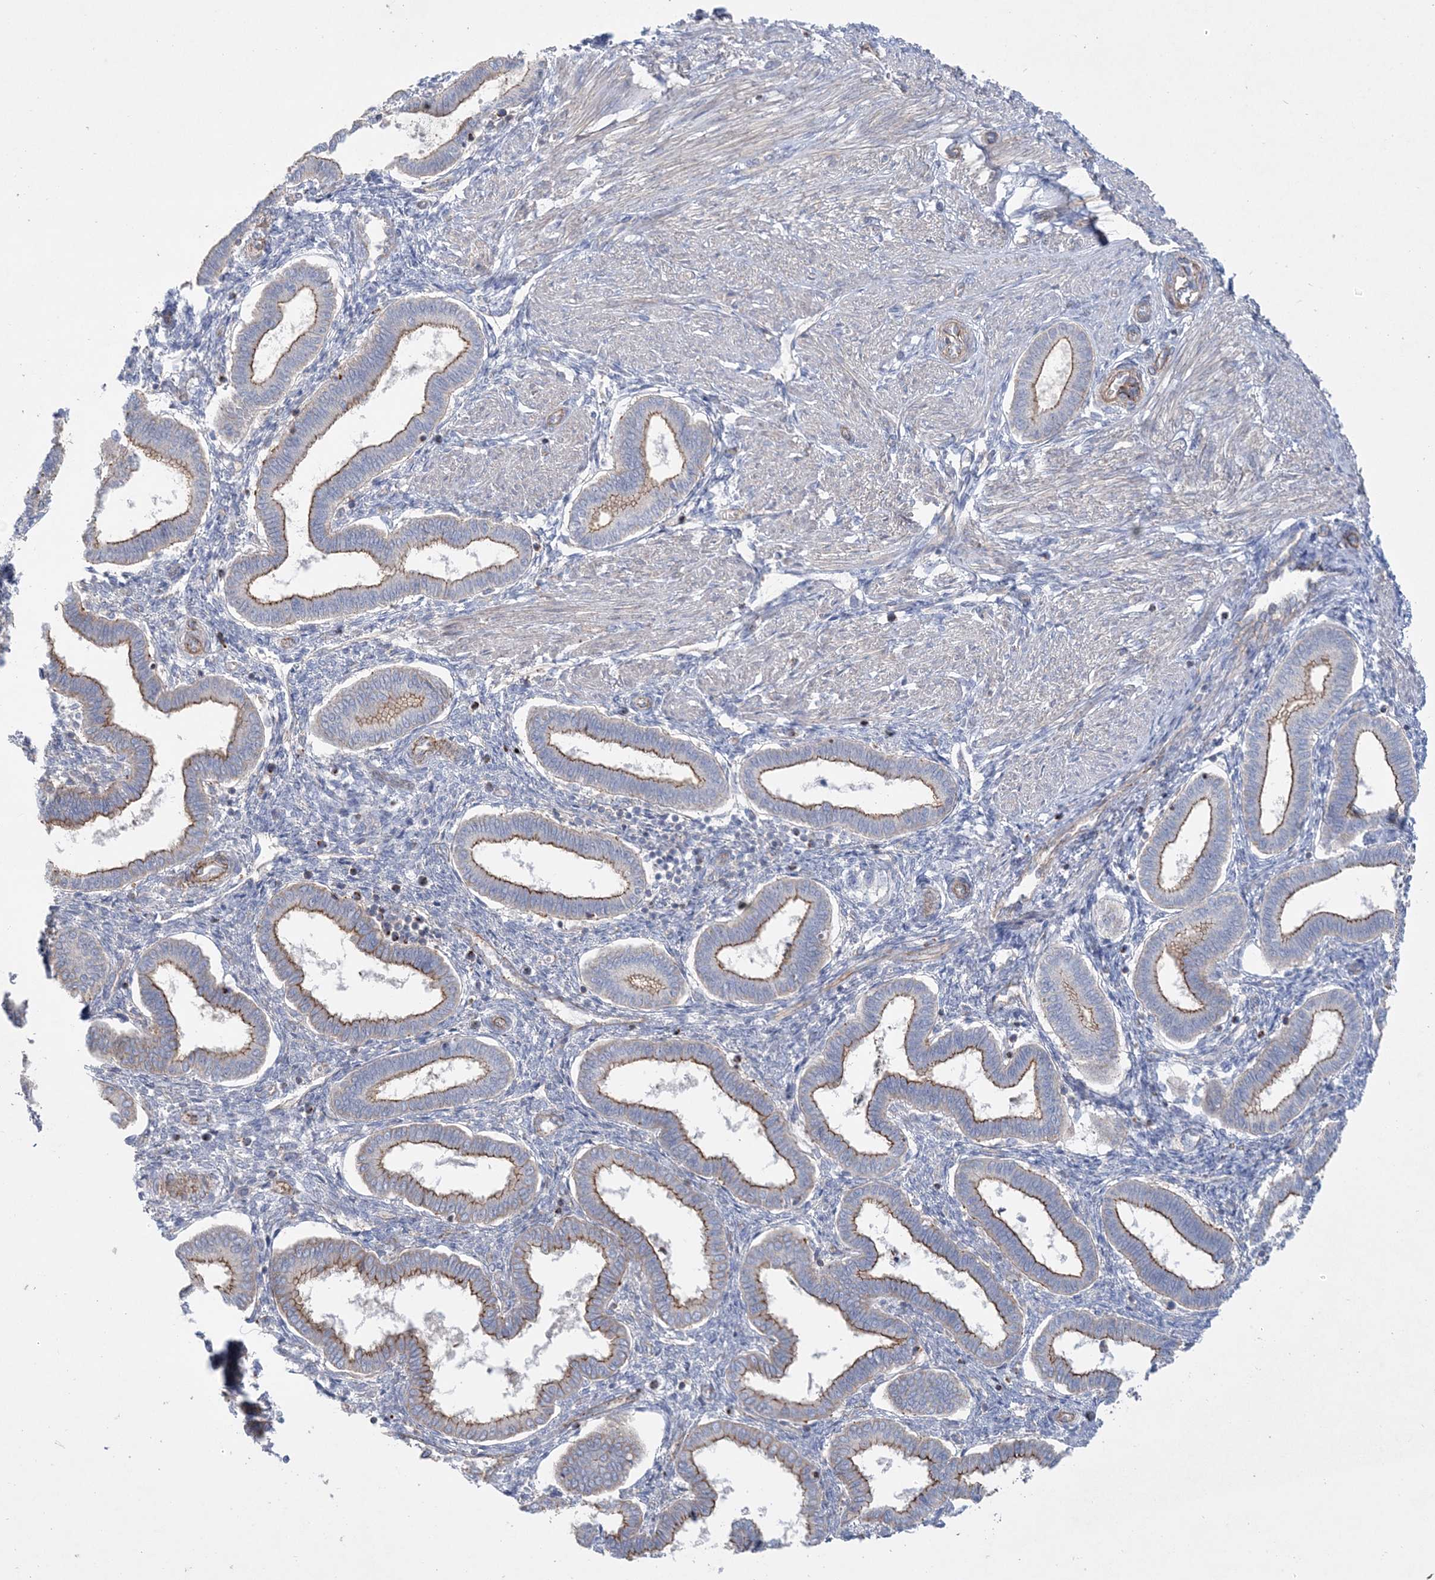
{"staining": {"intensity": "negative", "quantity": "none", "location": "none"}, "tissue": "endometrium", "cell_type": "Cells in endometrial stroma", "image_type": "normal", "snomed": [{"axis": "morphology", "description": "Normal tissue, NOS"}, {"axis": "topography", "description": "Endometrium"}], "caption": "Immunohistochemistry (IHC) micrograph of unremarkable endometrium: human endometrium stained with DAB (3,3'-diaminobenzidine) displays no significant protein expression in cells in endometrial stroma.", "gene": "PIGC", "patient": {"sex": "female", "age": 24}}